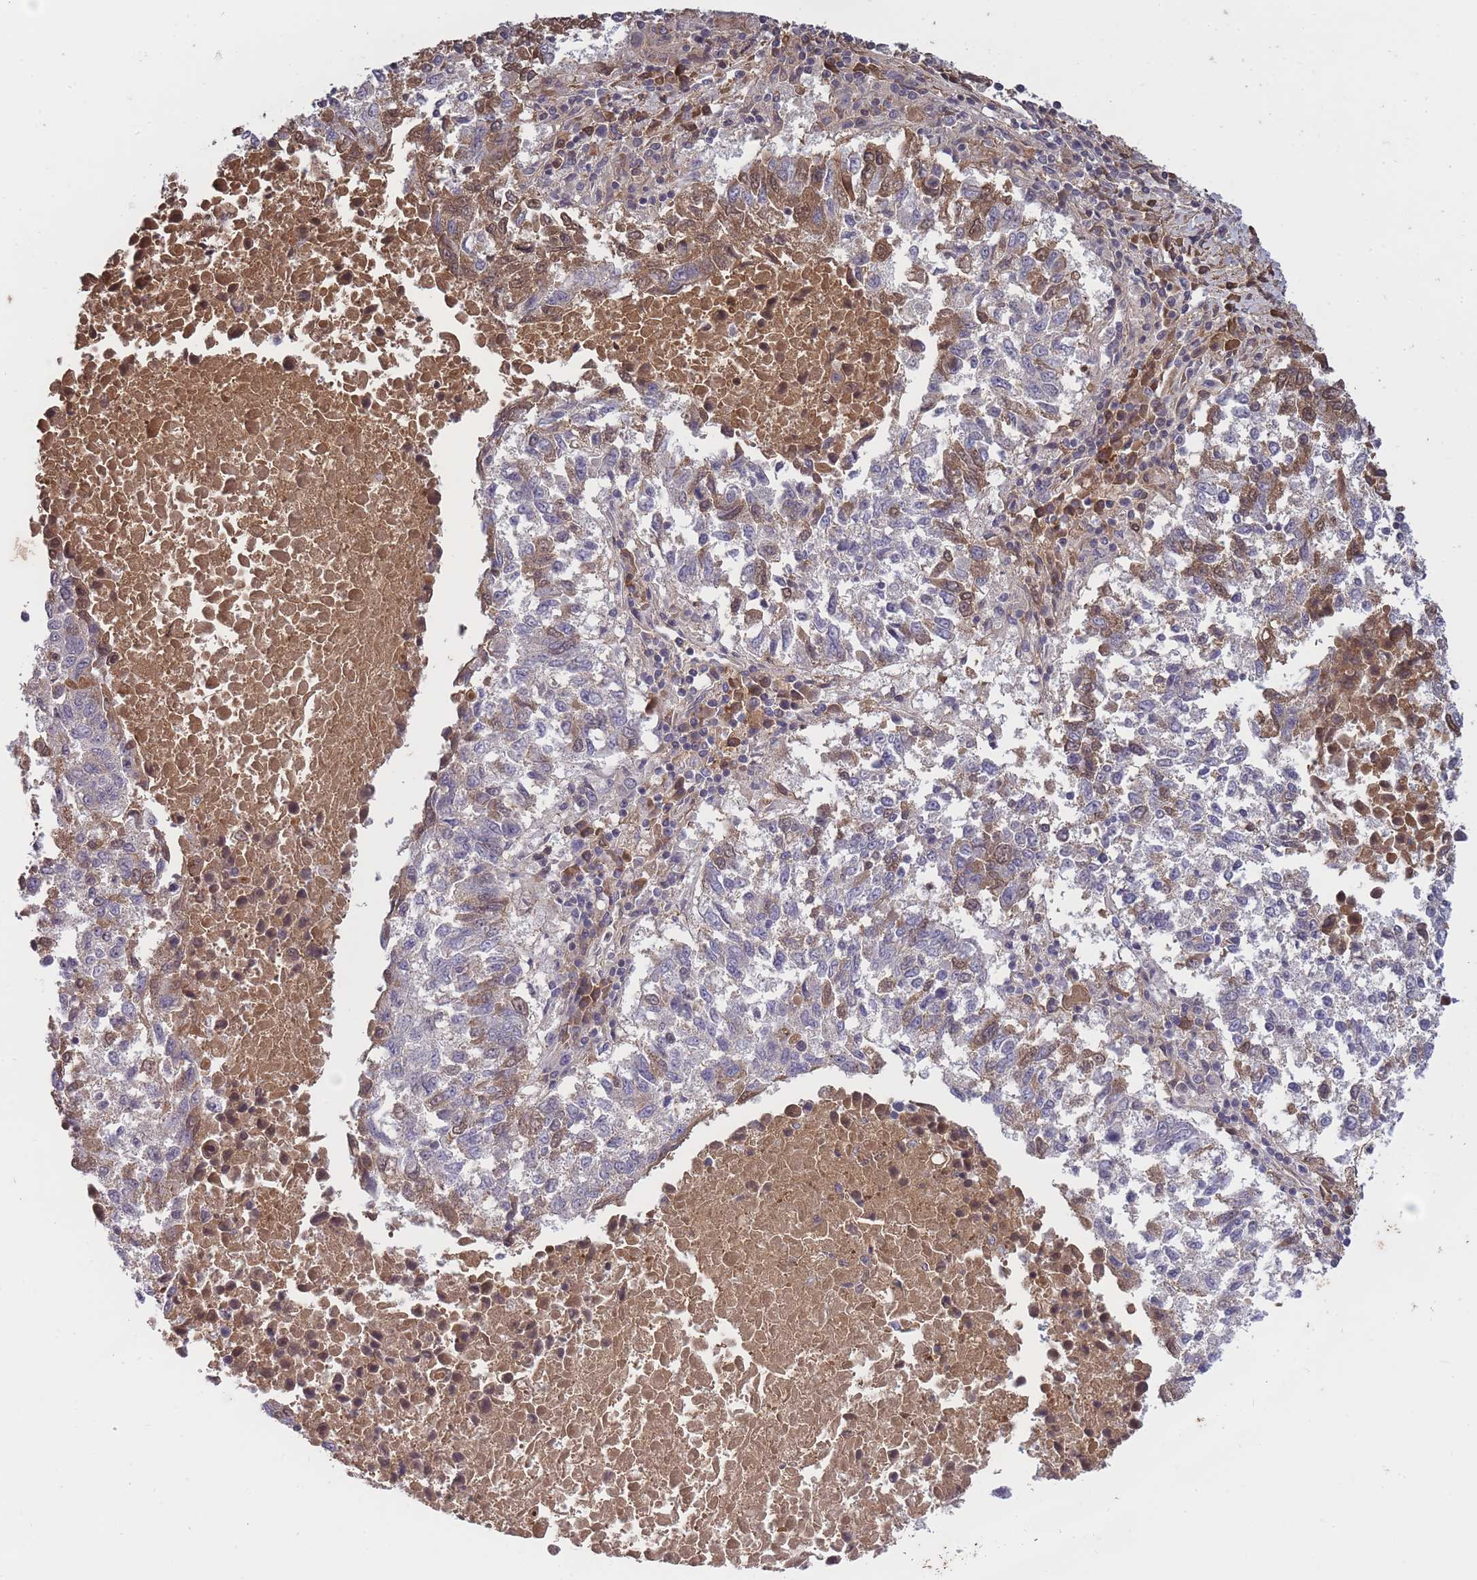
{"staining": {"intensity": "moderate", "quantity": "<25%", "location": "cytoplasmic/membranous"}, "tissue": "lung cancer", "cell_type": "Tumor cells", "image_type": "cancer", "snomed": [{"axis": "morphology", "description": "Squamous cell carcinoma, NOS"}, {"axis": "topography", "description": "Lung"}], "caption": "IHC of human squamous cell carcinoma (lung) shows low levels of moderate cytoplasmic/membranous positivity in about <25% of tumor cells.", "gene": "RALGDS", "patient": {"sex": "male", "age": 73}}